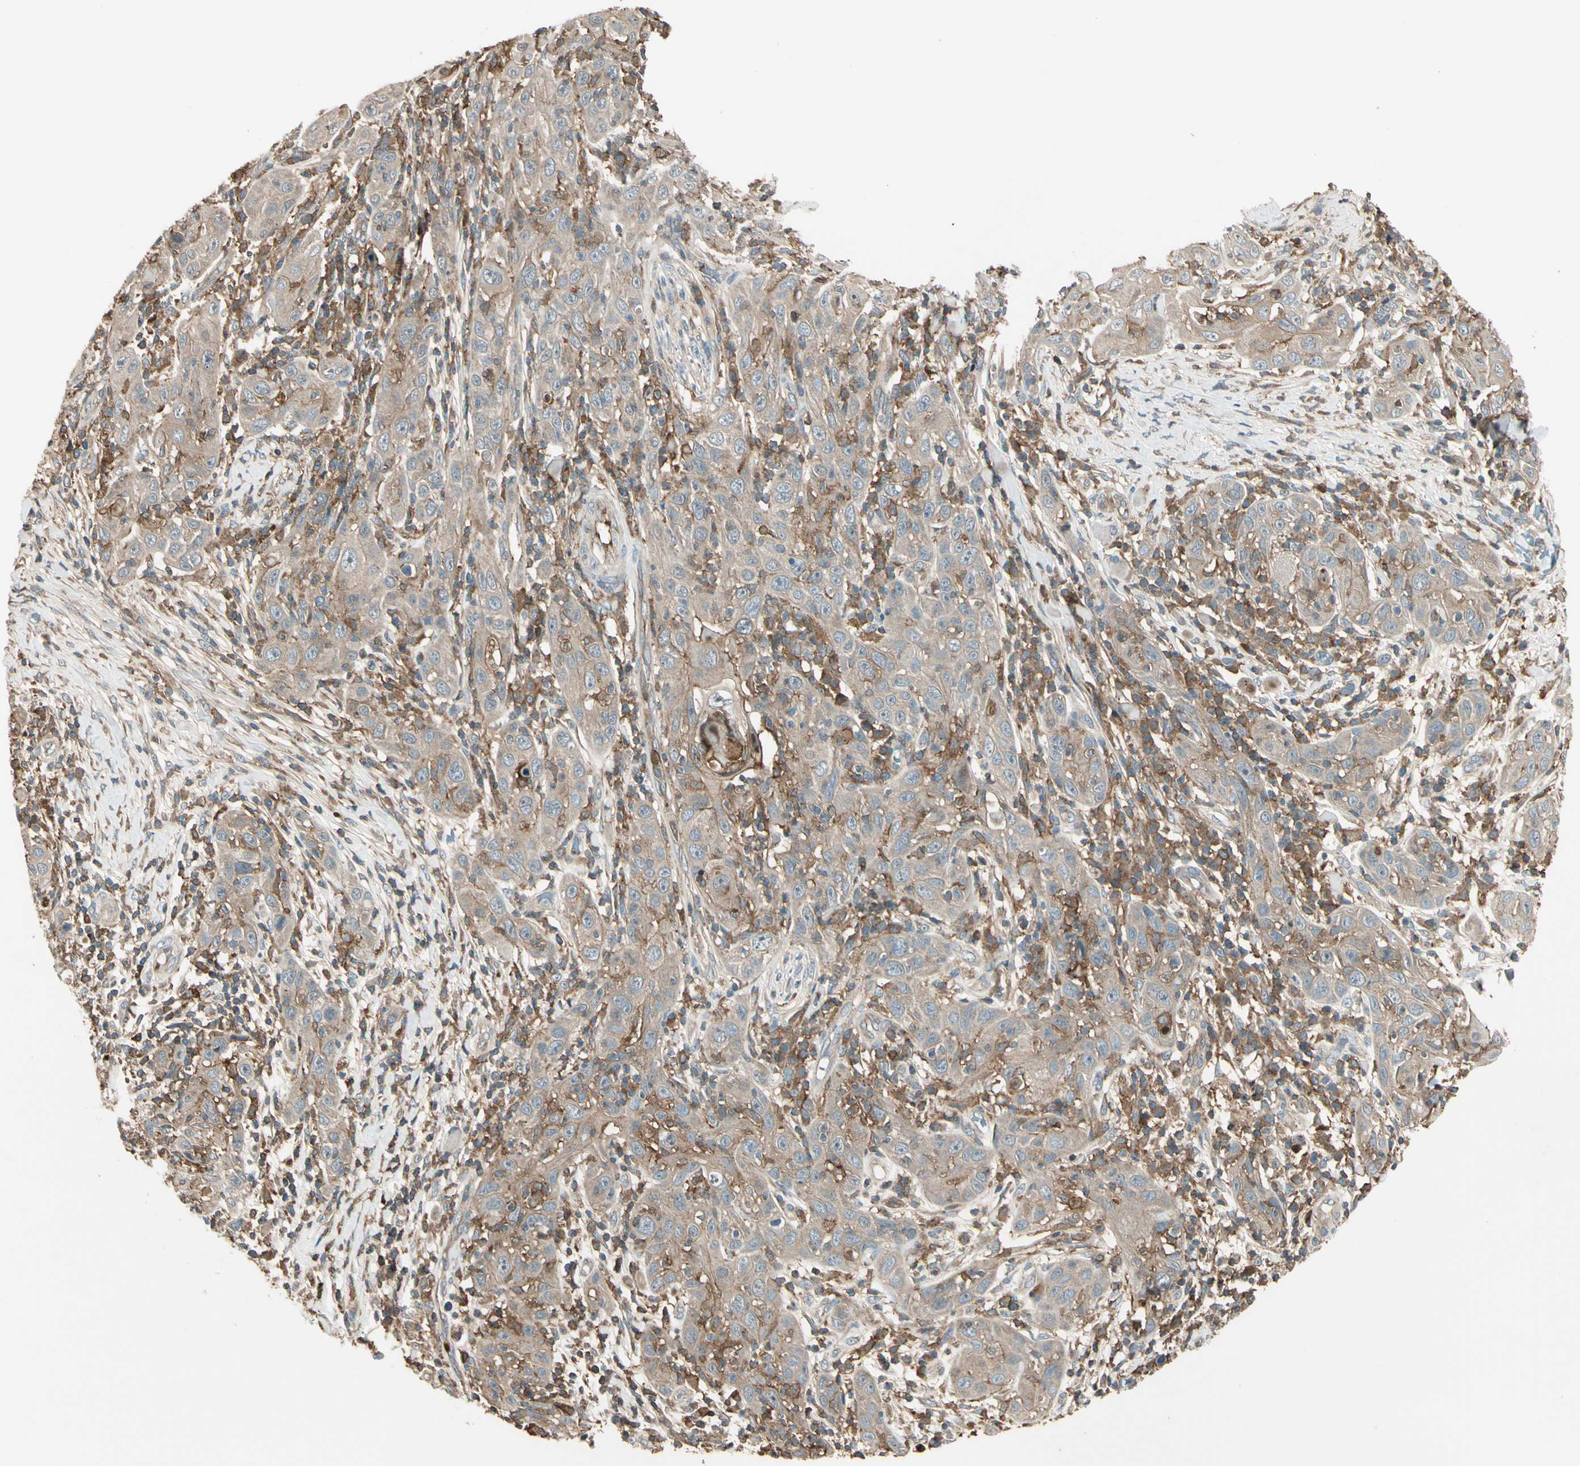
{"staining": {"intensity": "weak", "quantity": ">75%", "location": "cytoplasmic/membranous"}, "tissue": "skin cancer", "cell_type": "Tumor cells", "image_type": "cancer", "snomed": [{"axis": "morphology", "description": "Squamous cell carcinoma, NOS"}, {"axis": "topography", "description": "Skin"}], "caption": "Tumor cells show low levels of weak cytoplasmic/membranous positivity in about >75% of cells in human squamous cell carcinoma (skin). The protein of interest is stained brown, and the nuclei are stained in blue (DAB (3,3'-diaminobenzidine) IHC with brightfield microscopy, high magnification).", "gene": "STX11", "patient": {"sex": "female", "age": 88}}